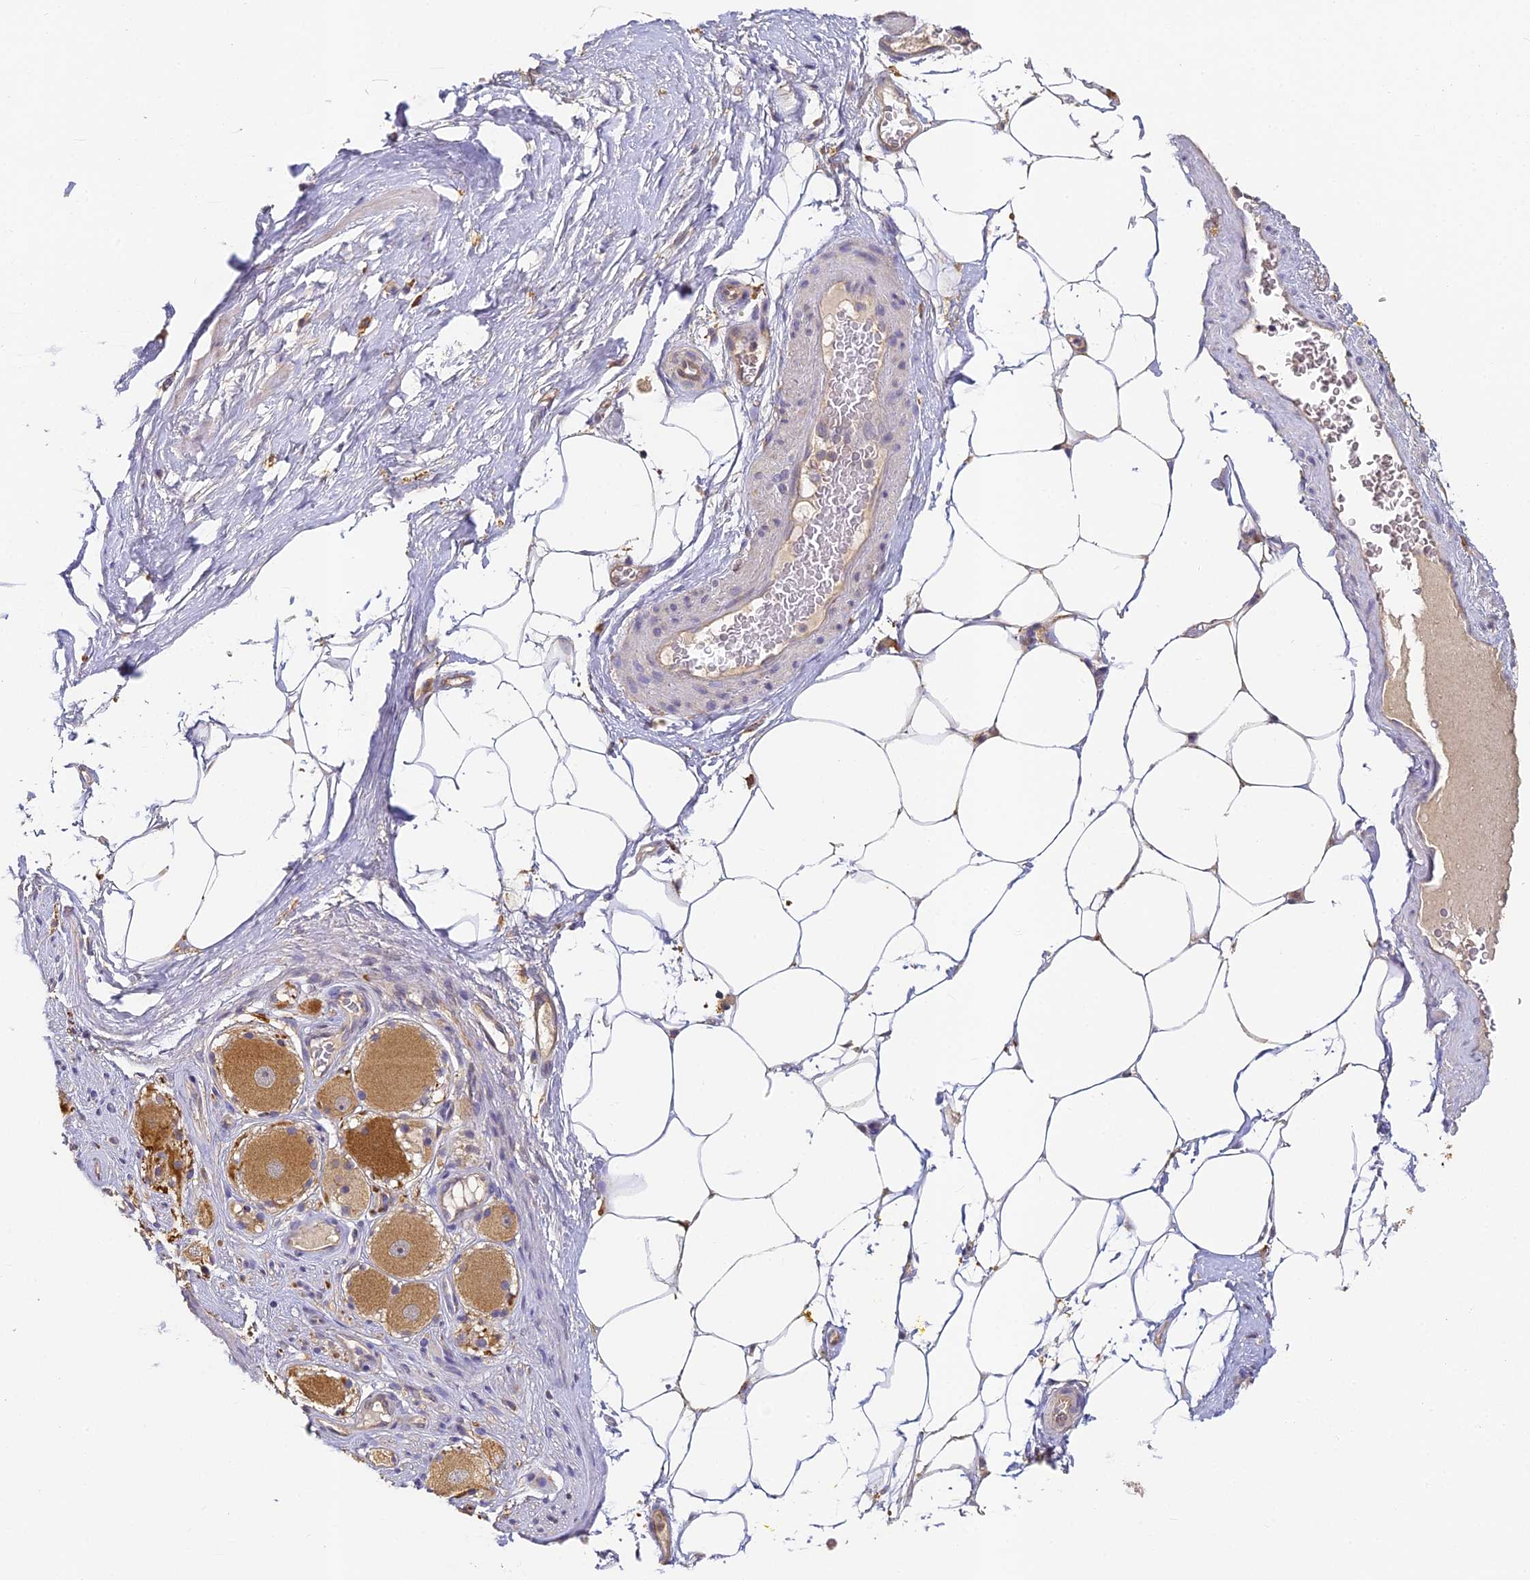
{"staining": {"intensity": "negative", "quantity": "none", "location": "none"}, "tissue": "adipose tissue", "cell_type": "Adipocytes", "image_type": "normal", "snomed": [{"axis": "morphology", "description": "Normal tissue, NOS"}, {"axis": "morphology", "description": "Adenocarcinoma, Low grade"}, {"axis": "topography", "description": "Prostate"}, {"axis": "topography", "description": "Peripheral nerve tissue"}], "caption": "DAB (3,3'-diaminobenzidine) immunohistochemical staining of benign adipose tissue shows no significant staining in adipocytes.", "gene": "YAE1", "patient": {"sex": "male", "age": 63}}